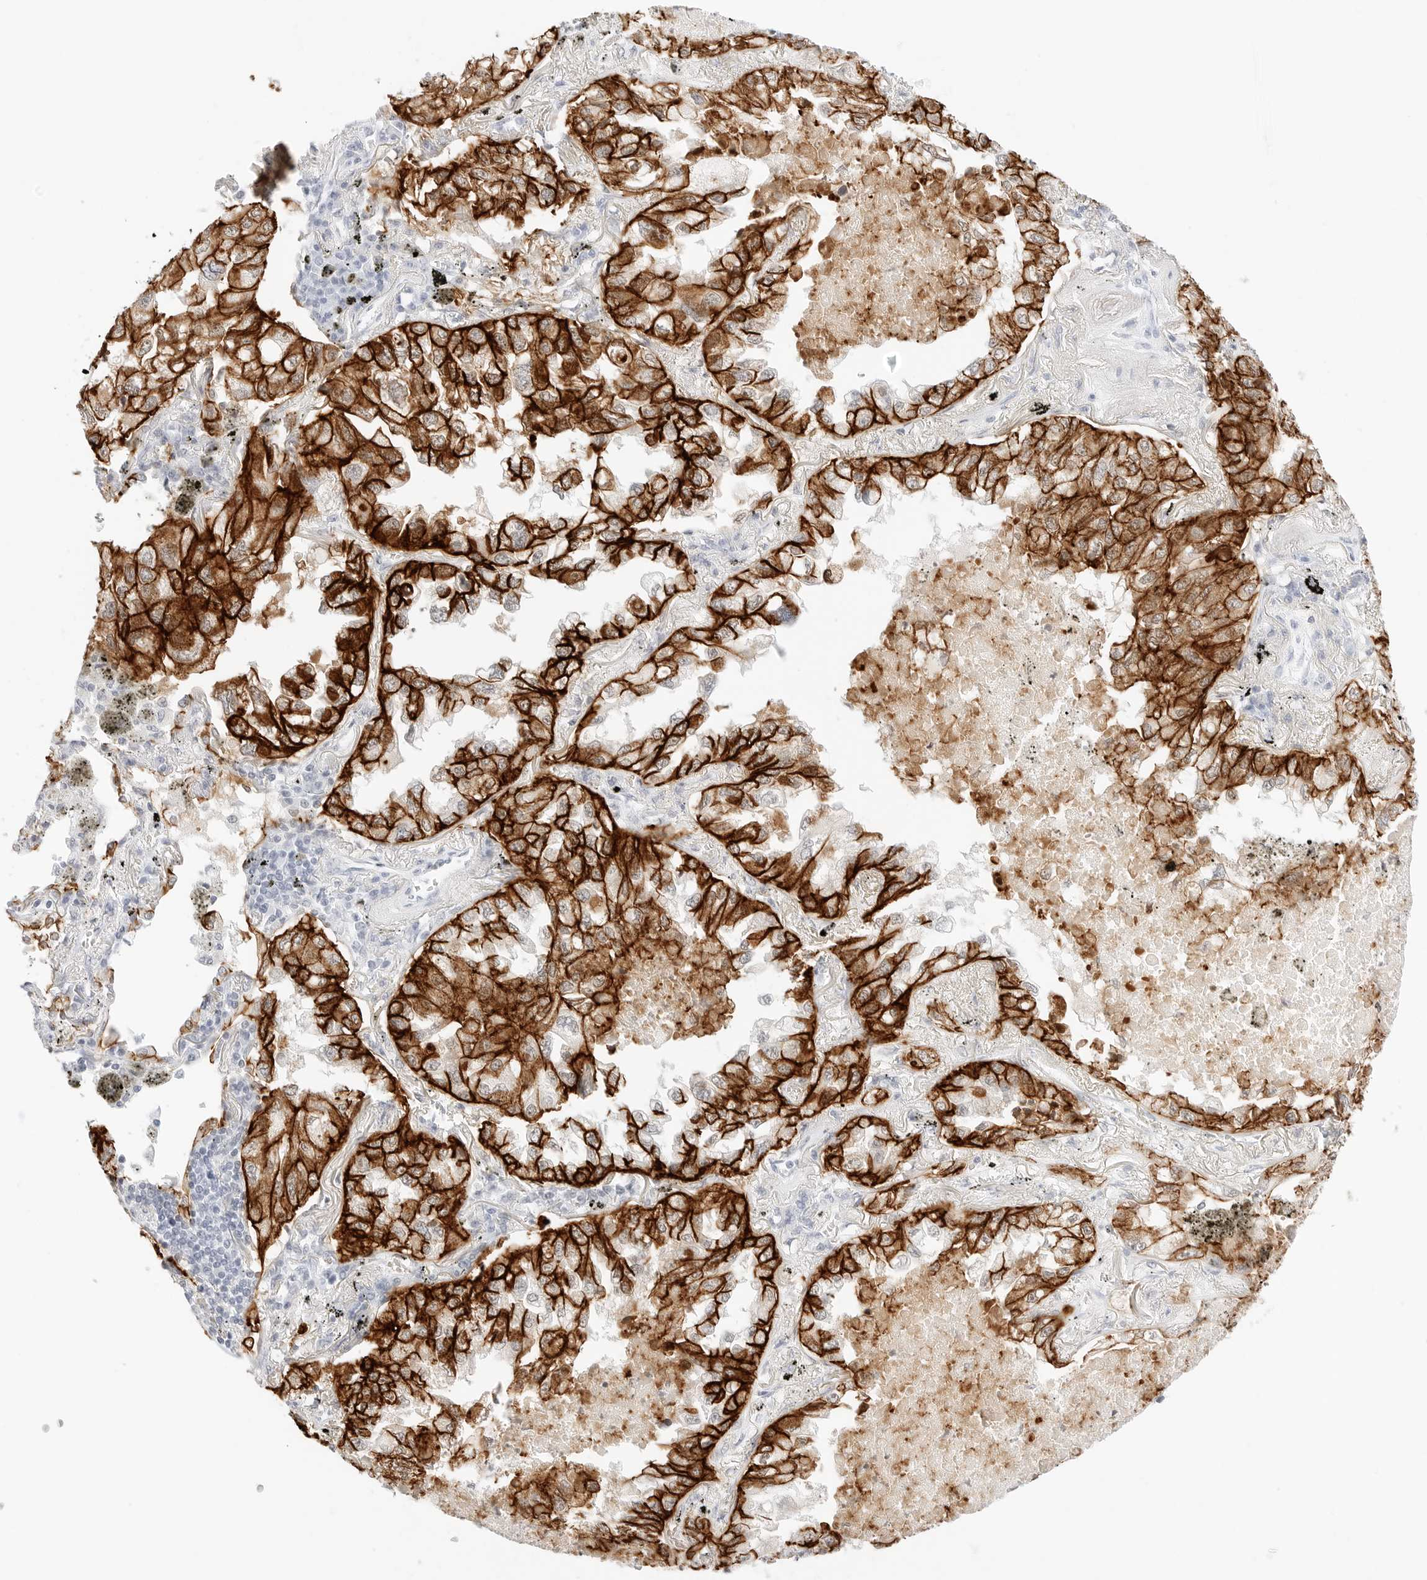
{"staining": {"intensity": "strong", "quantity": ">75%", "location": "cytoplasmic/membranous"}, "tissue": "lung cancer", "cell_type": "Tumor cells", "image_type": "cancer", "snomed": [{"axis": "morphology", "description": "Adenocarcinoma, NOS"}, {"axis": "topography", "description": "Lung"}], "caption": "The micrograph displays staining of lung cancer, revealing strong cytoplasmic/membranous protein positivity (brown color) within tumor cells. The protein is stained brown, and the nuclei are stained in blue (DAB (3,3'-diaminobenzidine) IHC with brightfield microscopy, high magnification).", "gene": "CDH1", "patient": {"sex": "male", "age": 65}}